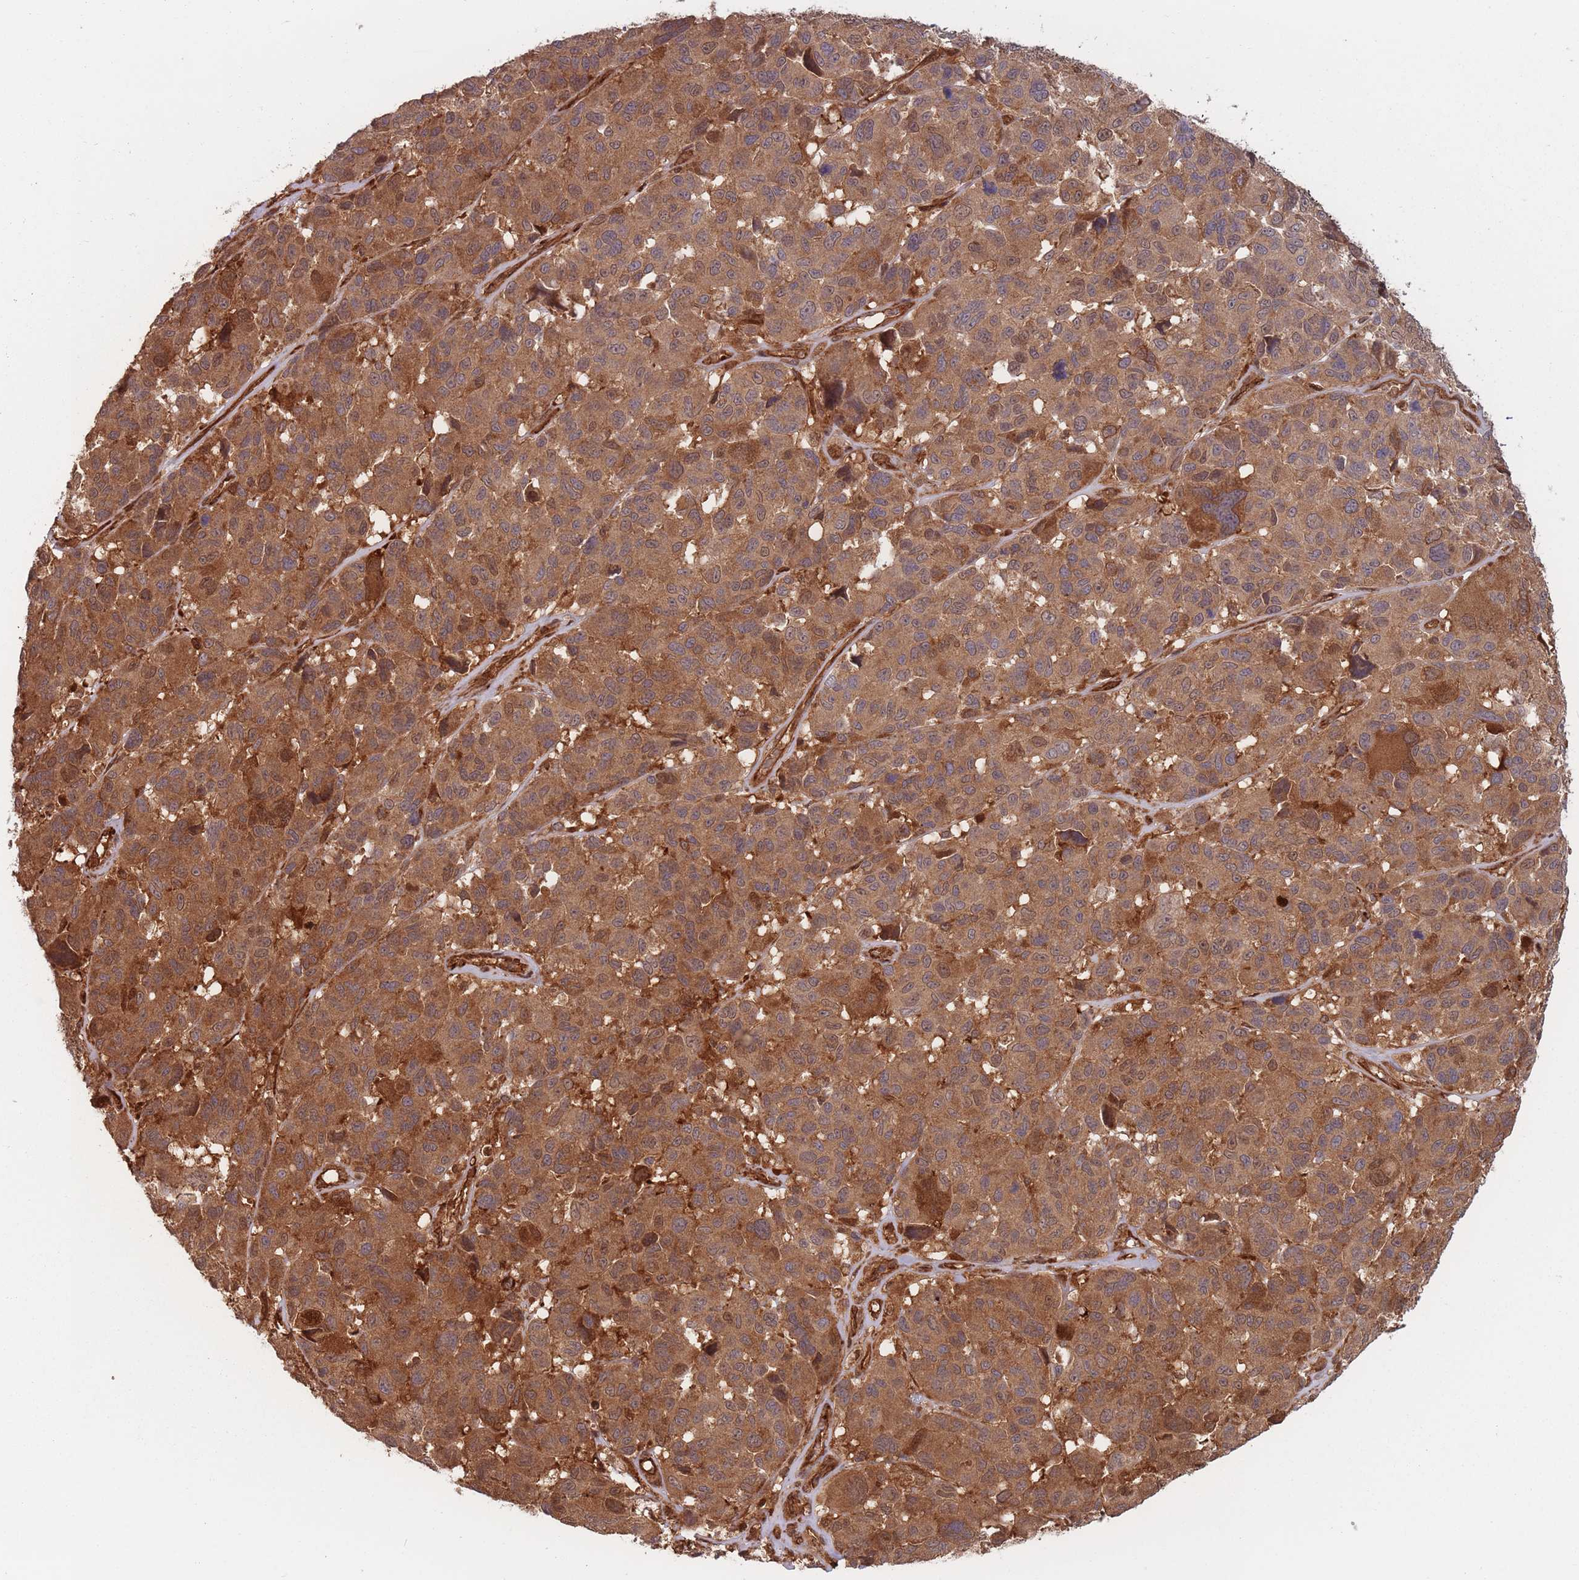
{"staining": {"intensity": "moderate", "quantity": ">75%", "location": "cytoplasmic/membranous"}, "tissue": "melanoma", "cell_type": "Tumor cells", "image_type": "cancer", "snomed": [{"axis": "morphology", "description": "Malignant melanoma, NOS"}, {"axis": "topography", "description": "Skin"}], "caption": "Moderate cytoplasmic/membranous staining for a protein is present in about >75% of tumor cells of melanoma using immunohistochemistry.", "gene": "PODXL2", "patient": {"sex": "female", "age": 66}}